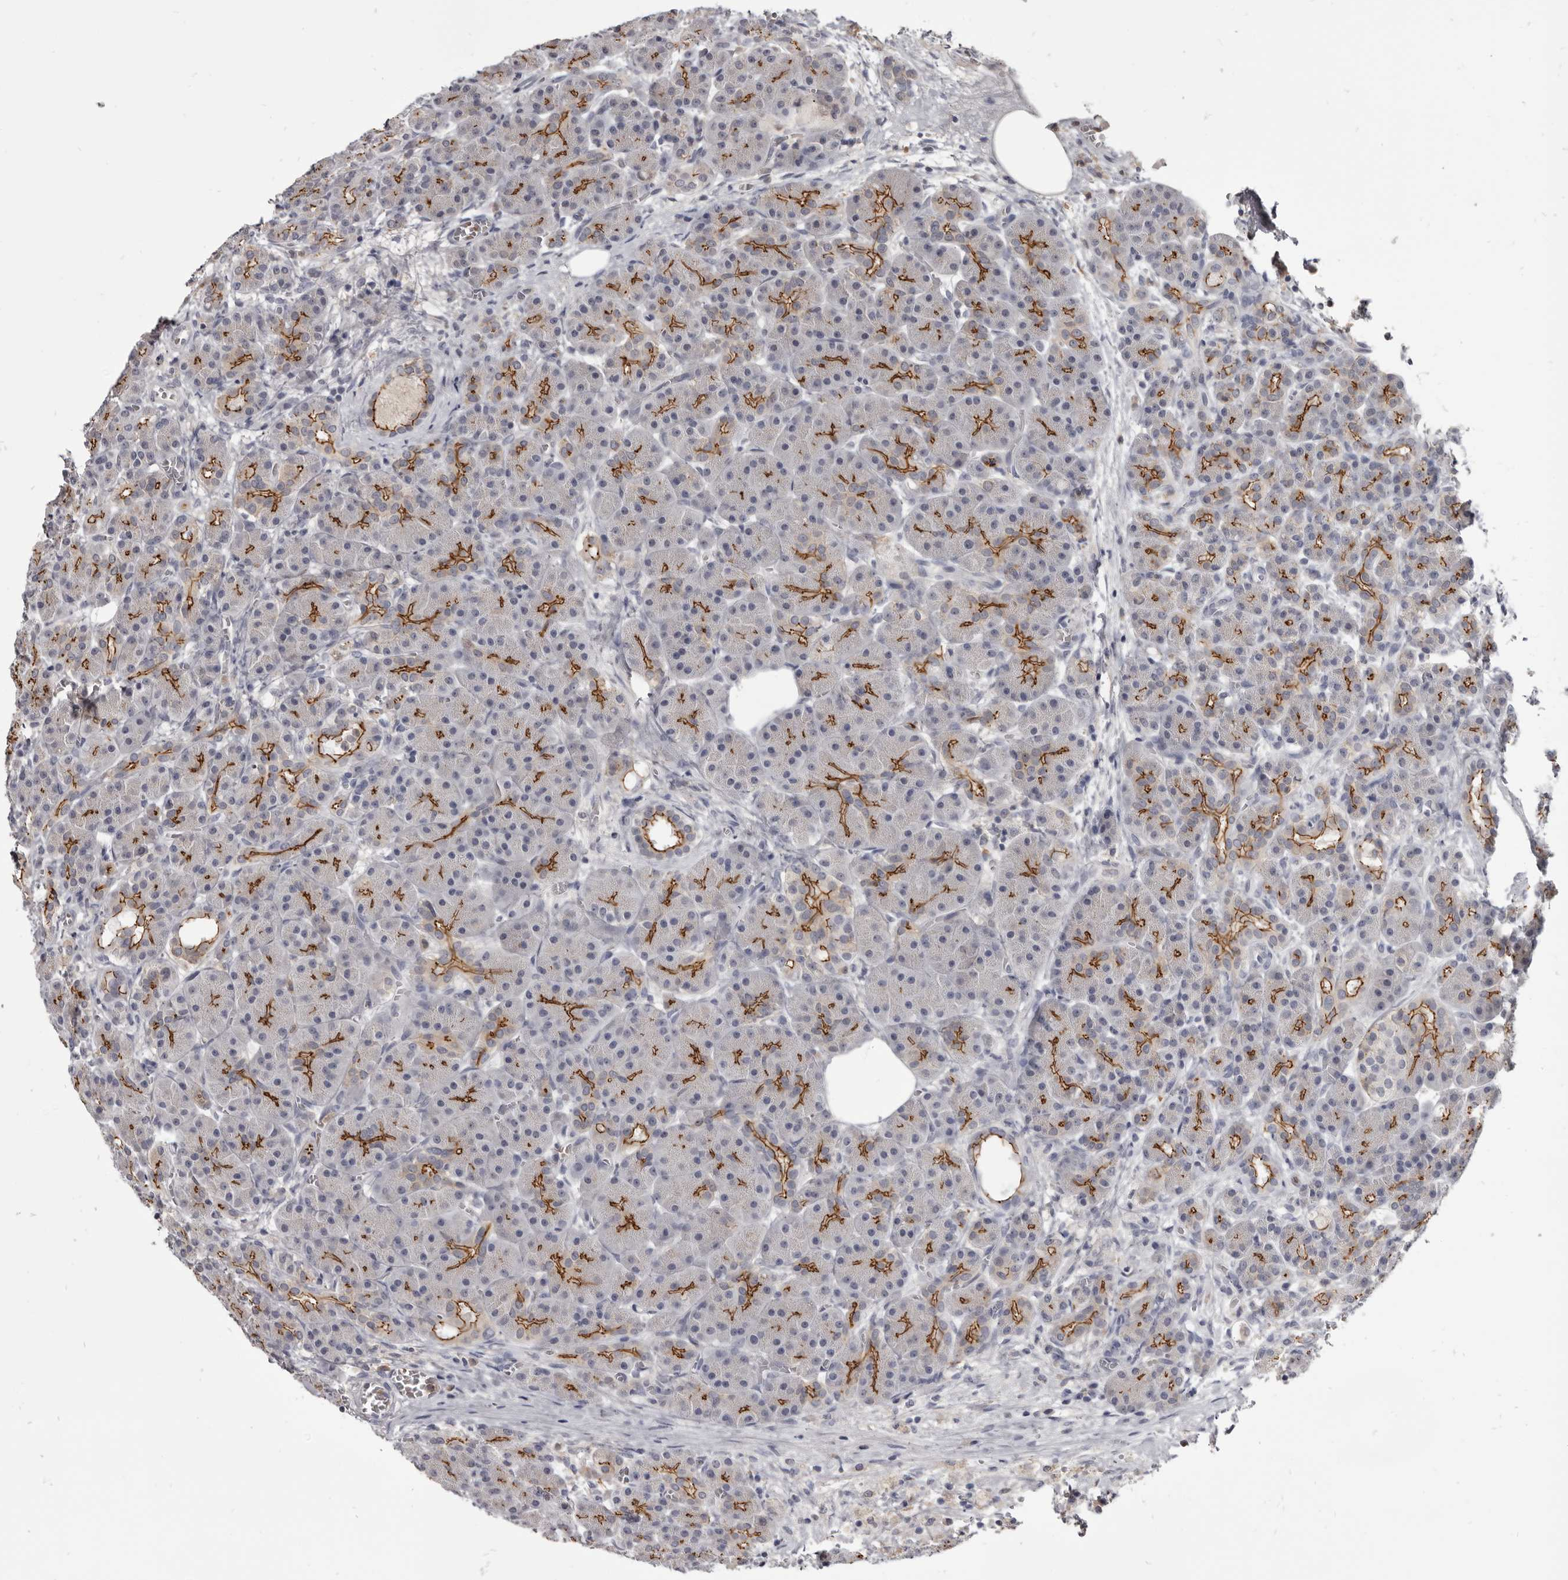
{"staining": {"intensity": "strong", "quantity": ">75%", "location": "cytoplasmic/membranous"}, "tissue": "pancreas", "cell_type": "Exocrine glandular cells", "image_type": "normal", "snomed": [{"axis": "morphology", "description": "Normal tissue, NOS"}, {"axis": "topography", "description": "Pancreas"}], "caption": "The photomicrograph reveals a brown stain indicating the presence of a protein in the cytoplasmic/membranous of exocrine glandular cells in pancreas. Using DAB (brown) and hematoxylin (blue) stains, captured at high magnification using brightfield microscopy.", "gene": "CGN", "patient": {"sex": "male", "age": 63}}